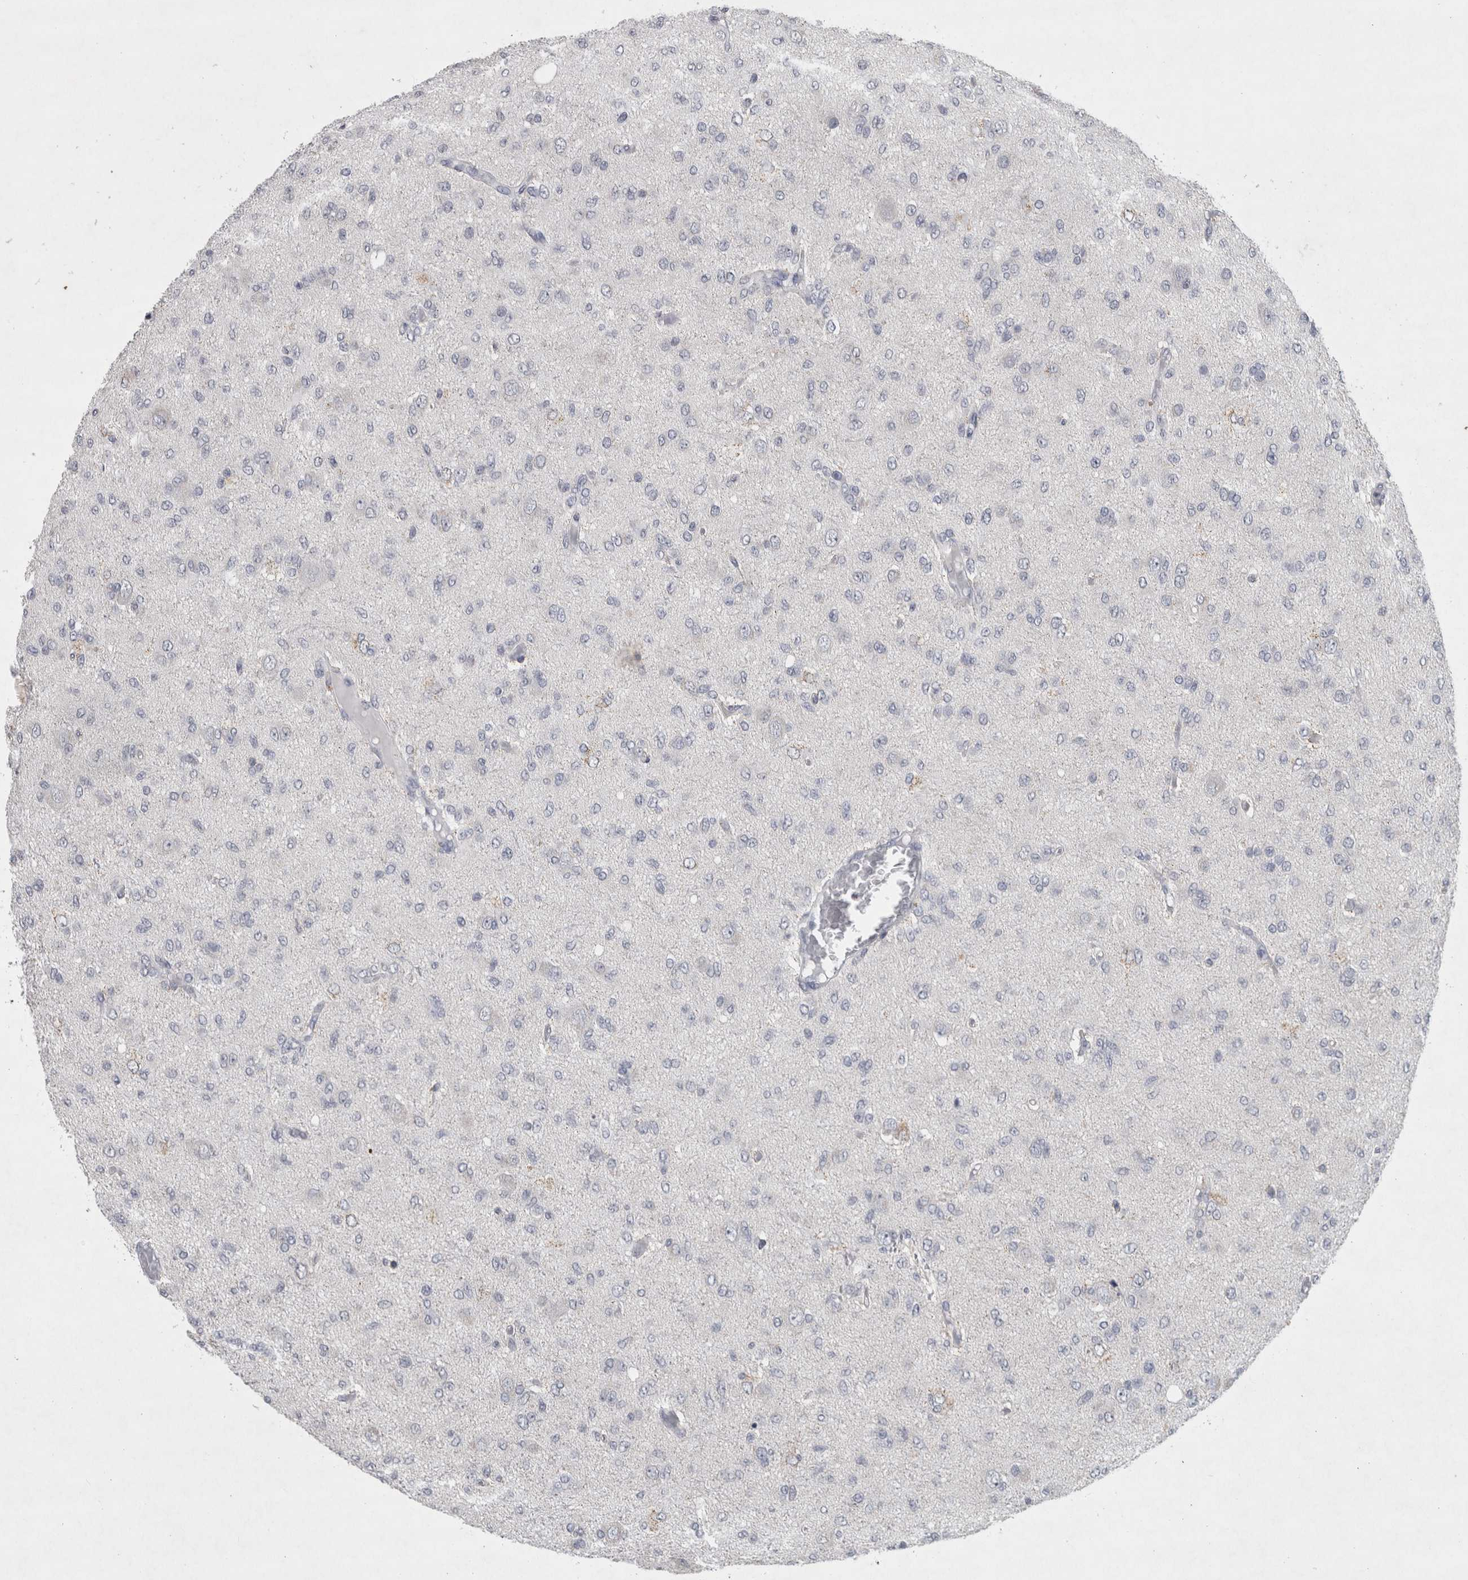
{"staining": {"intensity": "negative", "quantity": "none", "location": "none"}, "tissue": "glioma", "cell_type": "Tumor cells", "image_type": "cancer", "snomed": [{"axis": "morphology", "description": "Glioma, malignant, High grade"}, {"axis": "topography", "description": "Brain"}], "caption": "Immunohistochemistry of human glioma displays no positivity in tumor cells.", "gene": "WNT7A", "patient": {"sex": "female", "age": 59}}